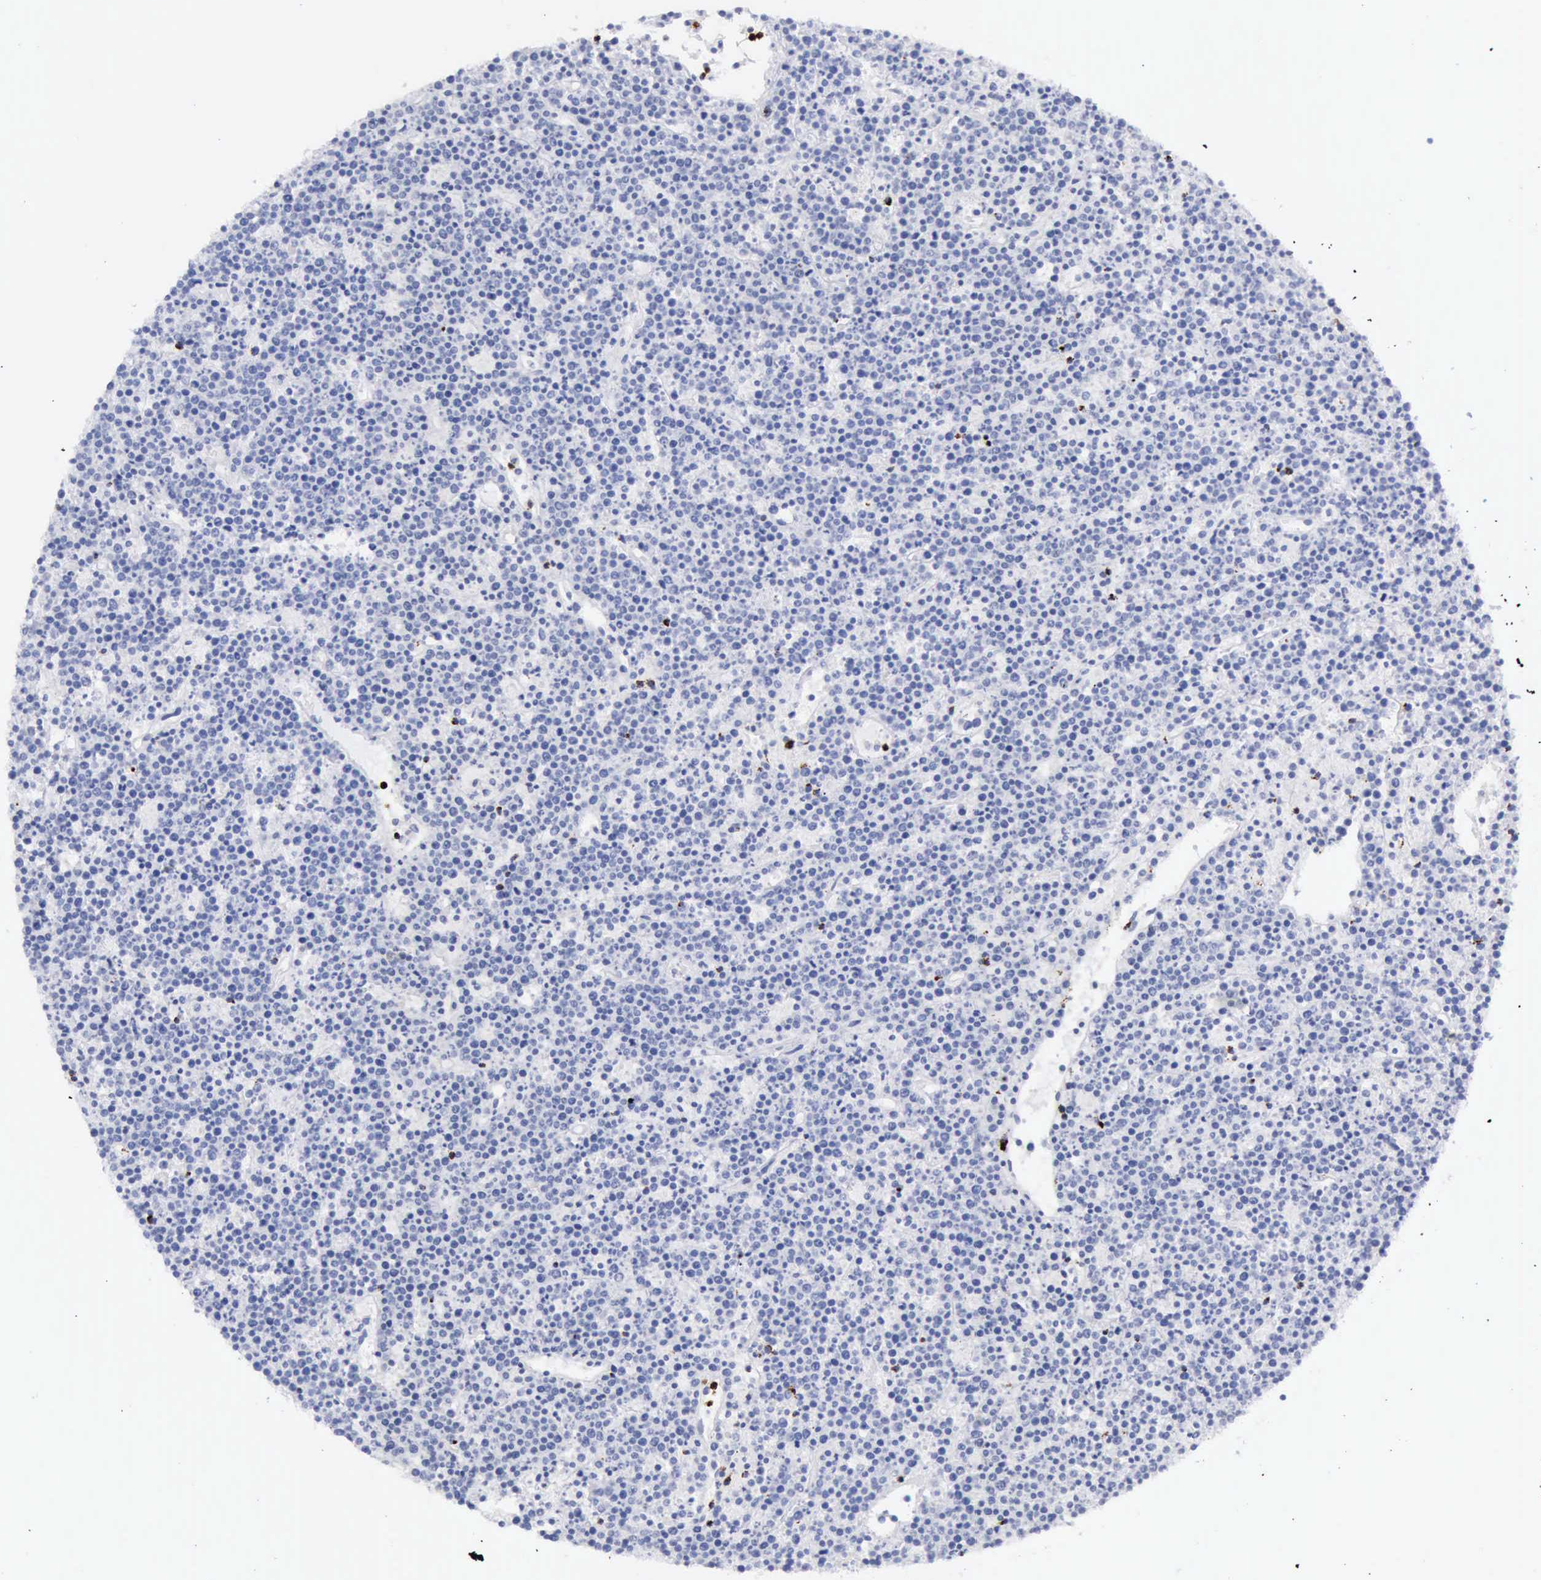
{"staining": {"intensity": "negative", "quantity": "none", "location": "none"}, "tissue": "lymphoma", "cell_type": "Tumor cells", "image_type": "cancer", "snomed": [{"axis": "morphology", "description": "Malignant lymphoma, non-Hodgkin's type, High grade"}, {"axis": "topography", "description": "Ovary"}], "caption": "Histopathology image shows no significant protein expression in tumor cells of lymphoma.", "gene": "GZMB", "patient": {"sex": "female", "age": 56}}